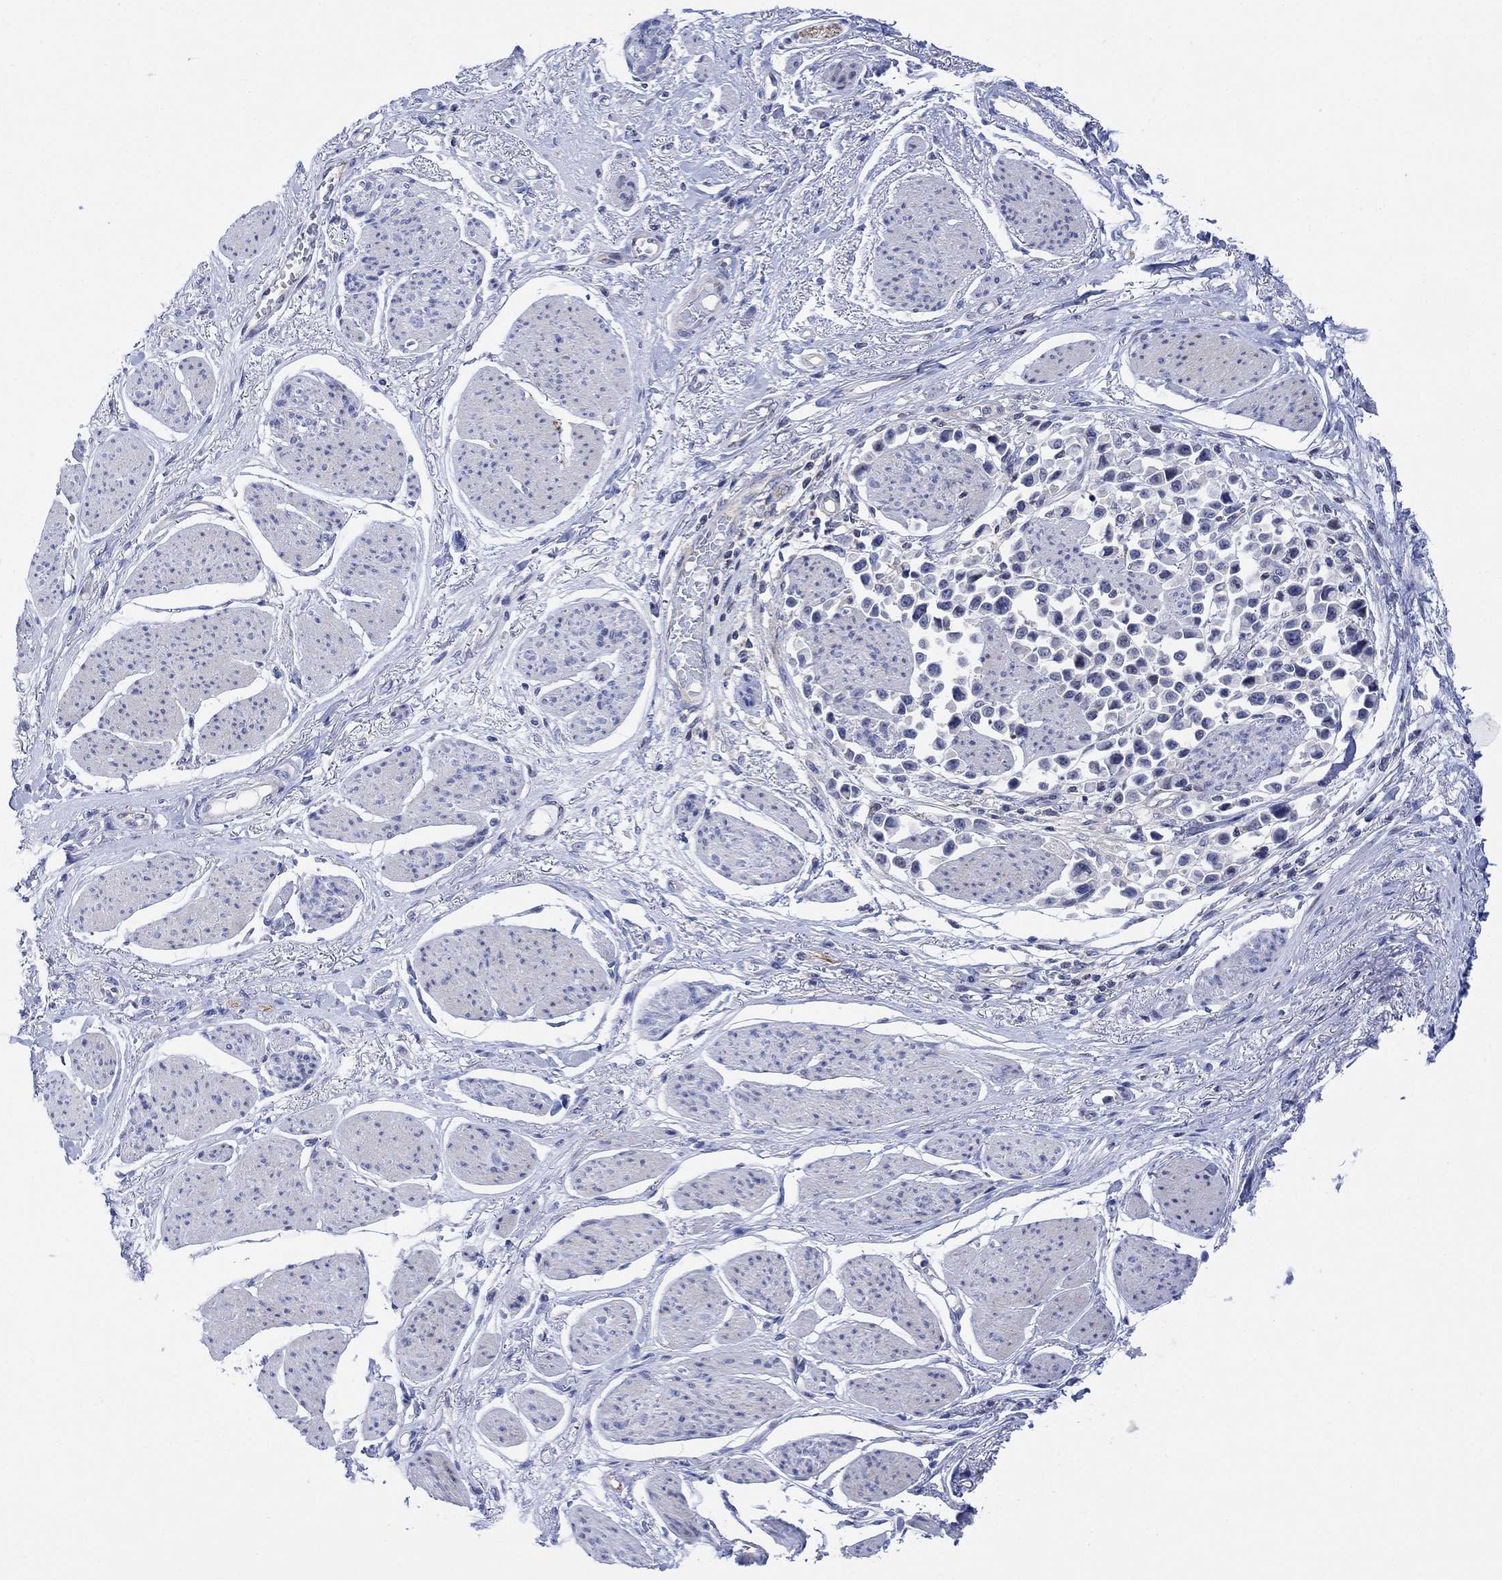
{"staining": {"intensity": "negative", "quantity": "none", "location": "none"}, "tissue": "stomach cancer", "cell_type": "Tumor cells", "image_type": "cancer", "snomed": [{"axis": "morphology", "description": "Adenocarcinoma, NOS"}, {"axis": "topography", "description": "Stomach"}], "caption": "Tumor cells show no significant protein positivity in stomach cancer (adenocarcinoma).", "gene": "ARSK", "patient": {"sex": "female", "age": 81}}